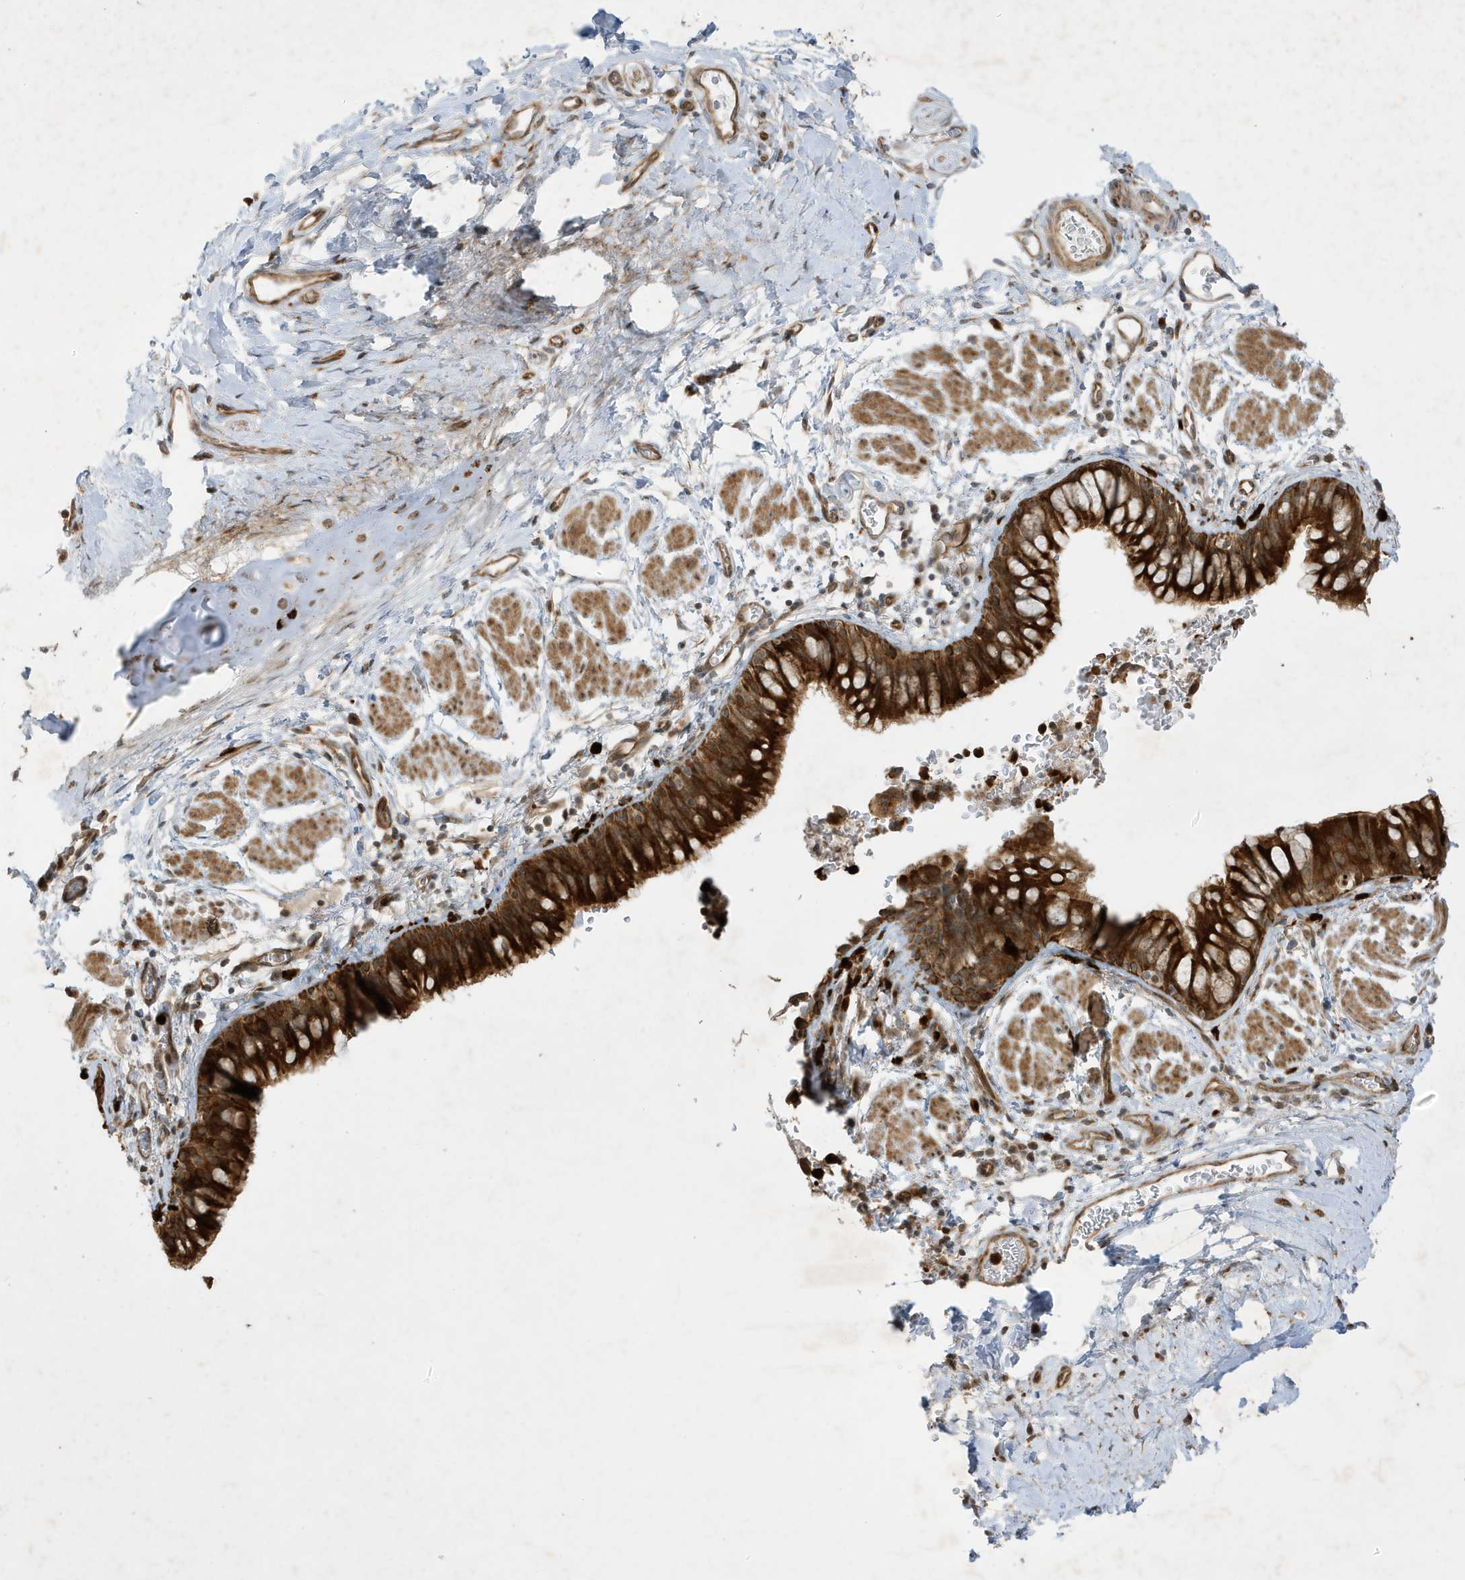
{"staining": {"intensity": "strong", "quantity": ">75%", "location": "cytoplasmic/membranous"}, "tissue": "bronchus", "cell_type": "Respiratory epithelial cells", "image_type": "normal", "snomed": [{"axis": "morphology", "description": "Normal tissue, NOS"}, {"axis": "topography", "description": "Cartilage tissue"}, {"axis": "topography", "description": "Bronchus"}], "caption": "Protein expression analysis of benign bronchus shows strong cytoplasmic/membranous positivity in approximately >75% of respiratory epithelial cells.", "gene": "IFT57", "patient": {"sex": "female", "age": 36}}